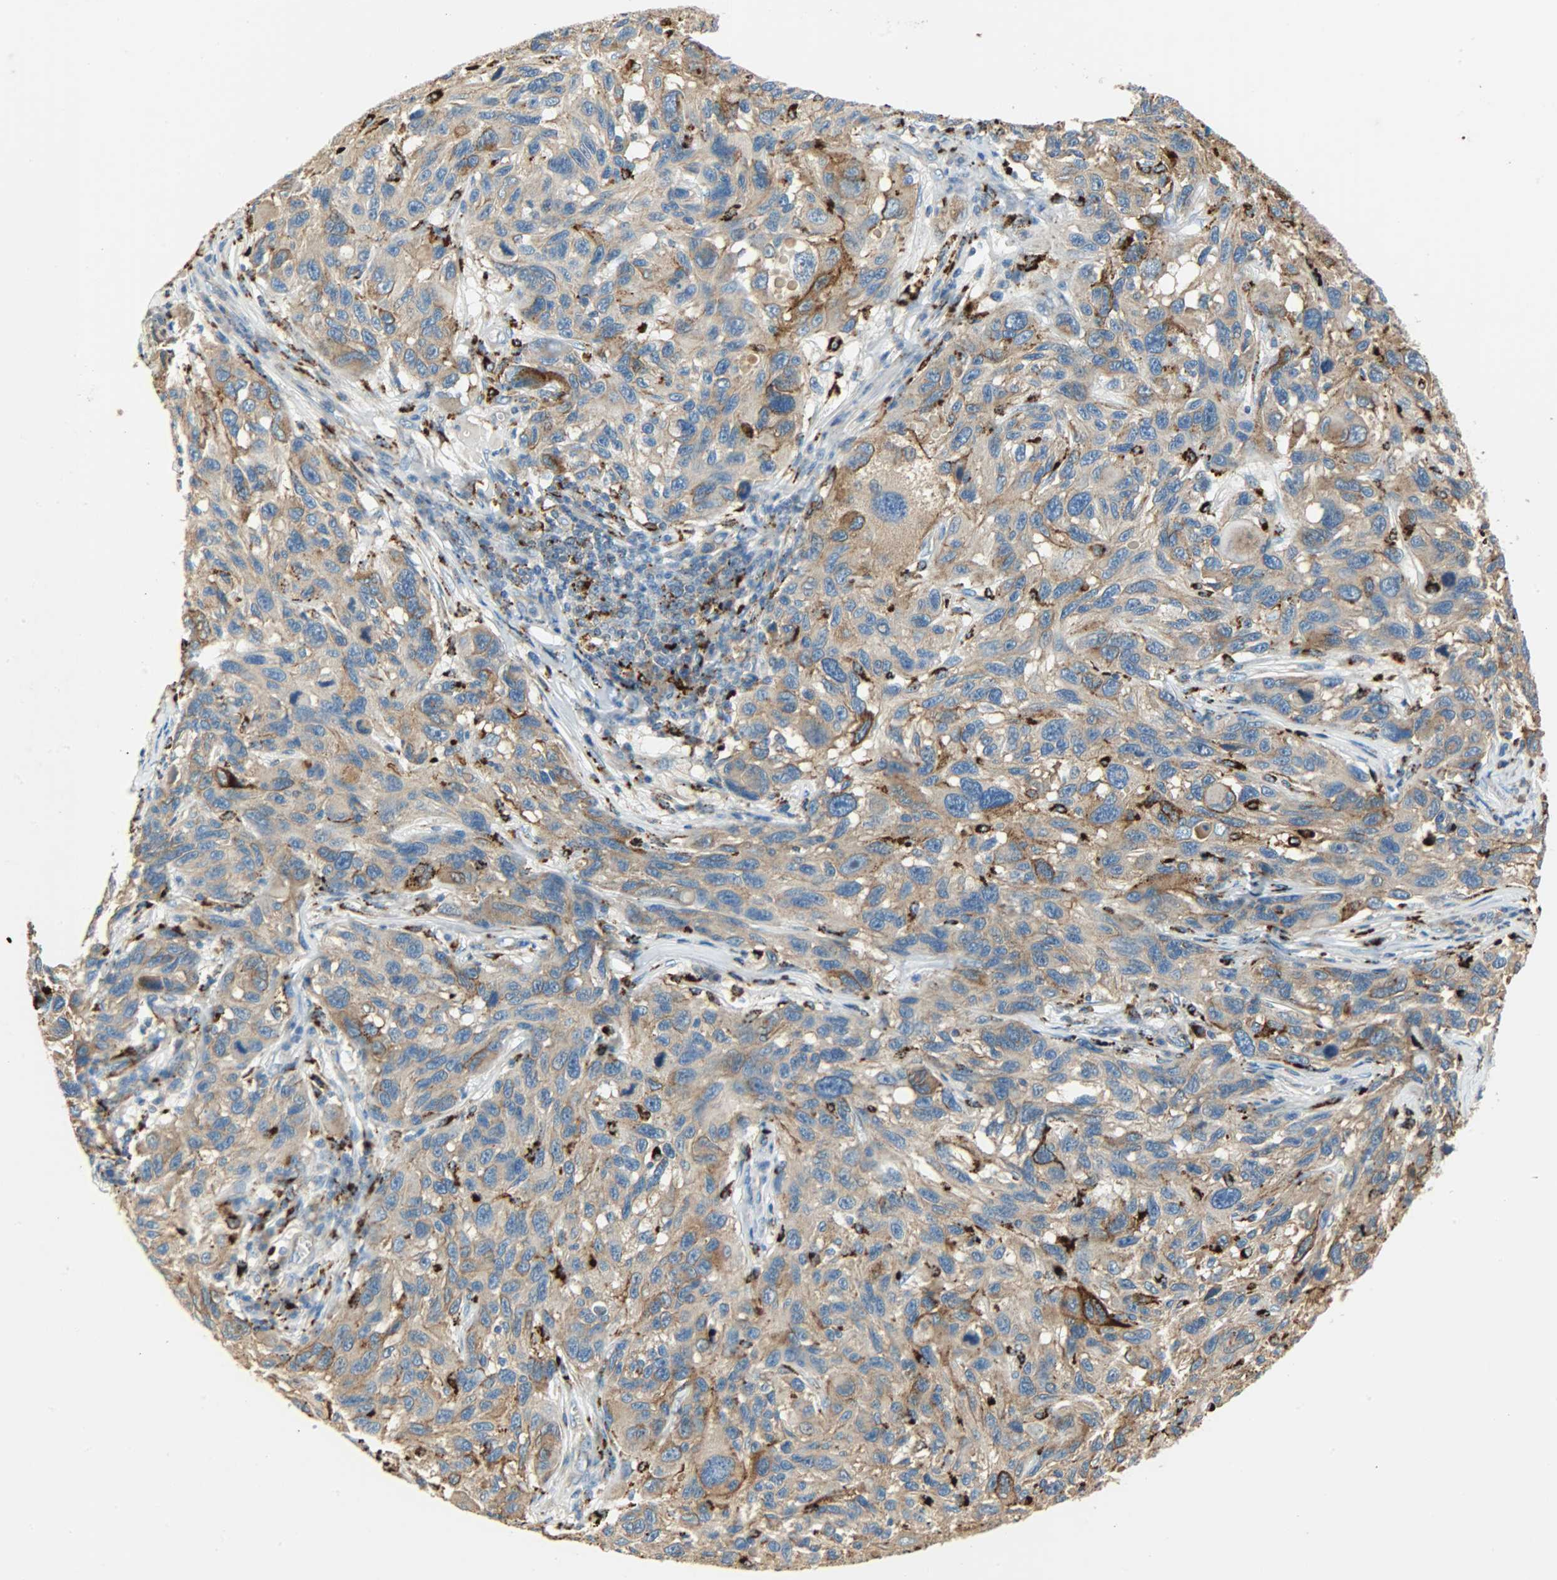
{"staining": {"intensity": "moderate", "quantity": ">75%", "location": "cytoplasmic/membranous"}, "tissue": "melanoma", "cell_type": "Tumor cells", "image_type": "cancer", "snomed": [{"axis": "morphology", "description": "Malignant melanoma, NOS"}, {"axis": "topography", "description": "Skin"}], "caption": "Immunohistochemistry of melanoma exhibits medium levels of moderate cytoplasmic/membranous staining in about >75% of tumor cells.", "gene": "ASAH1", "patient": {"sex": "male", "age": 53}}